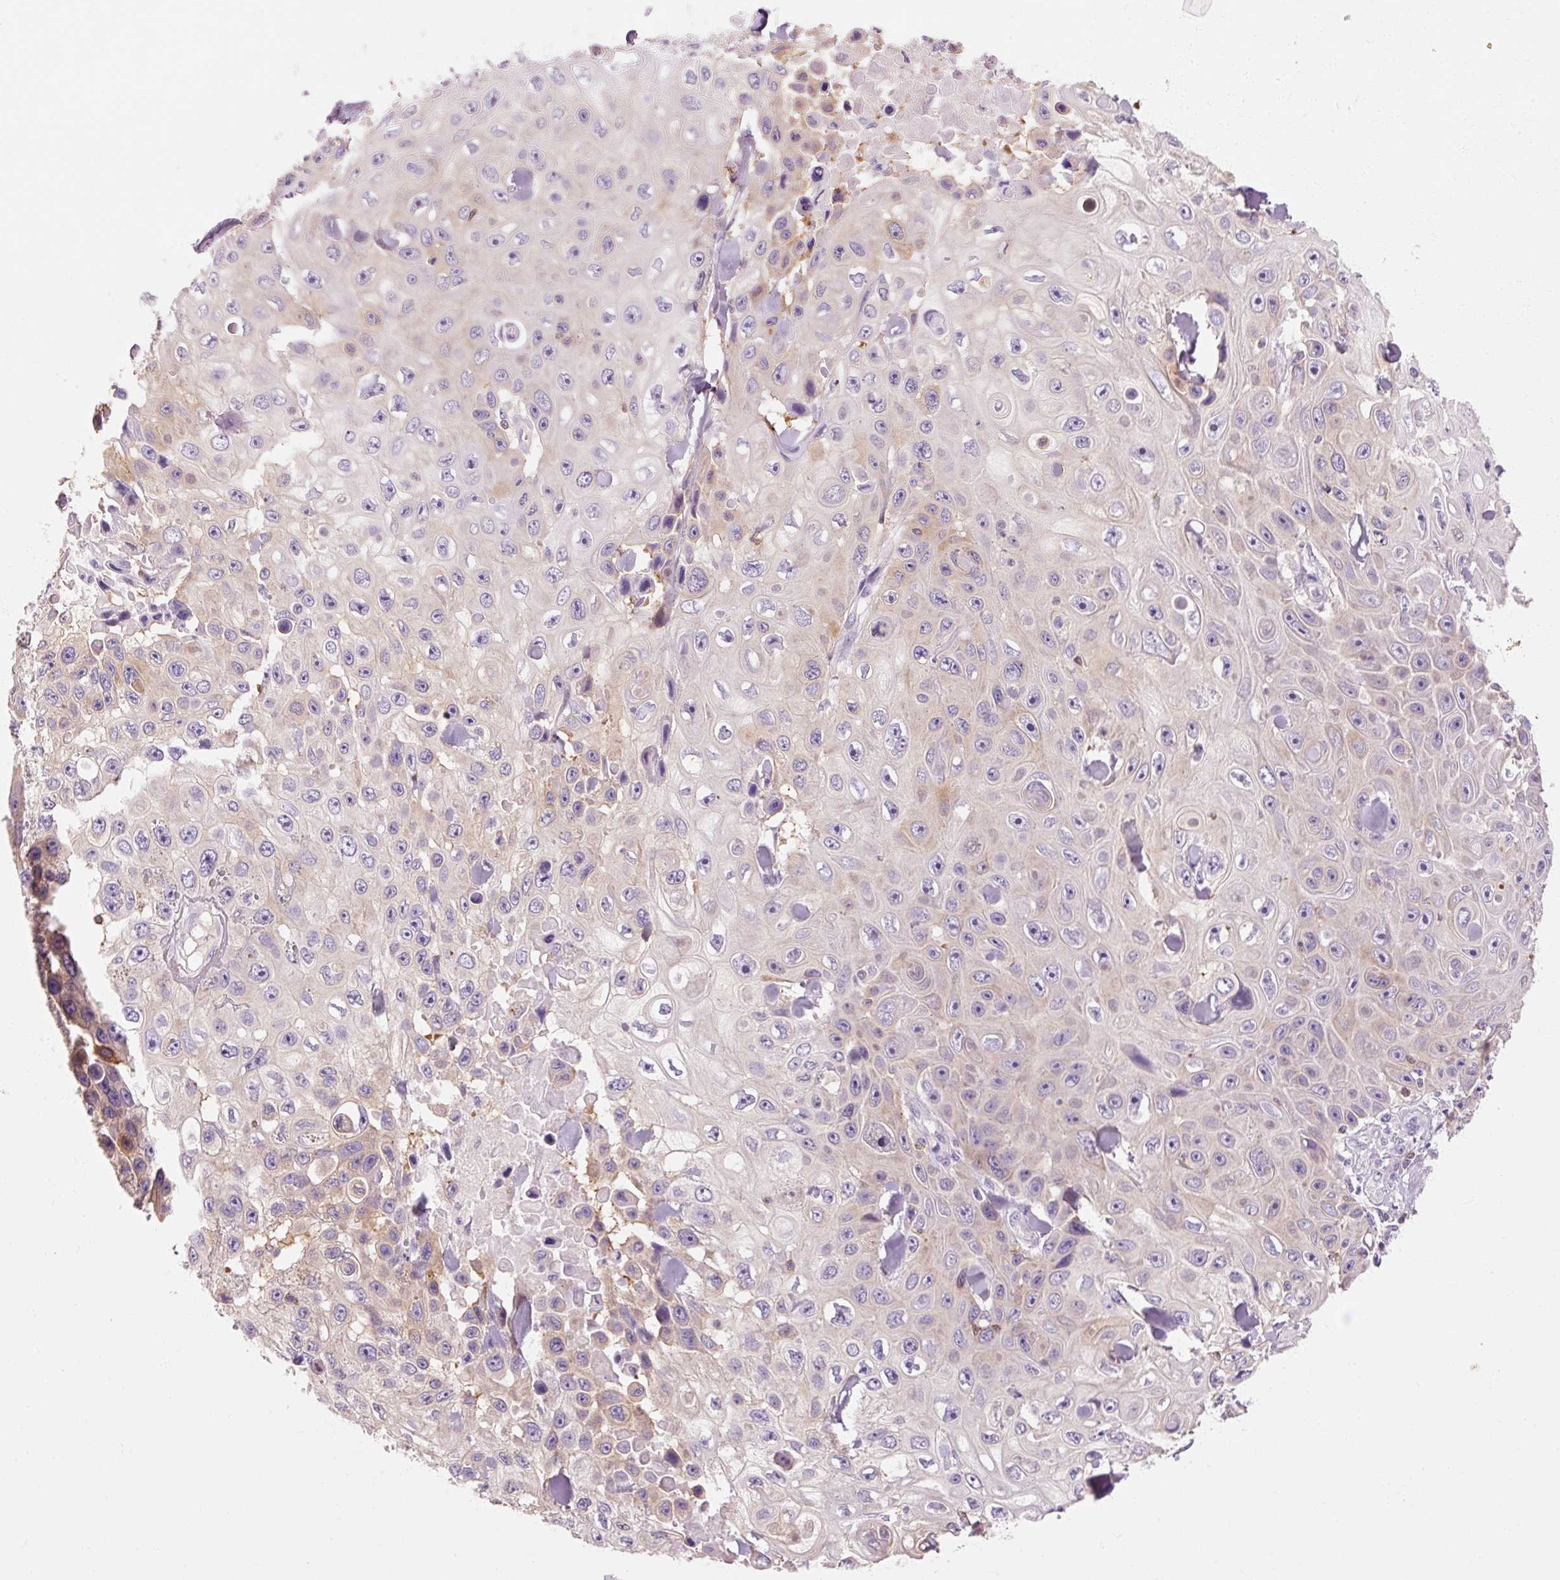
{"staining": {"intensity": "weak", "quantity": "25%-75%", "location": "cytoplasmic/membranous"}, "tissue": "skin cancer", "cell_type": "Tumor cells", "image_type": "cancer", "snomed": [{"axis": "morphology", "description": "Squamous cell carcinoma, NOS"}, {"axis": "topography", "description": "Skin"}], "caption": "An image showing weak cytoplasmic/membranous positivity in approximately 25%-75% of tumor cells in skin cancer (squamous cell carcinoma), as visualized by brown immunohistochemical staining.", "gene": "OR8K1", "patient": {"sex": "male", "age": 82}}